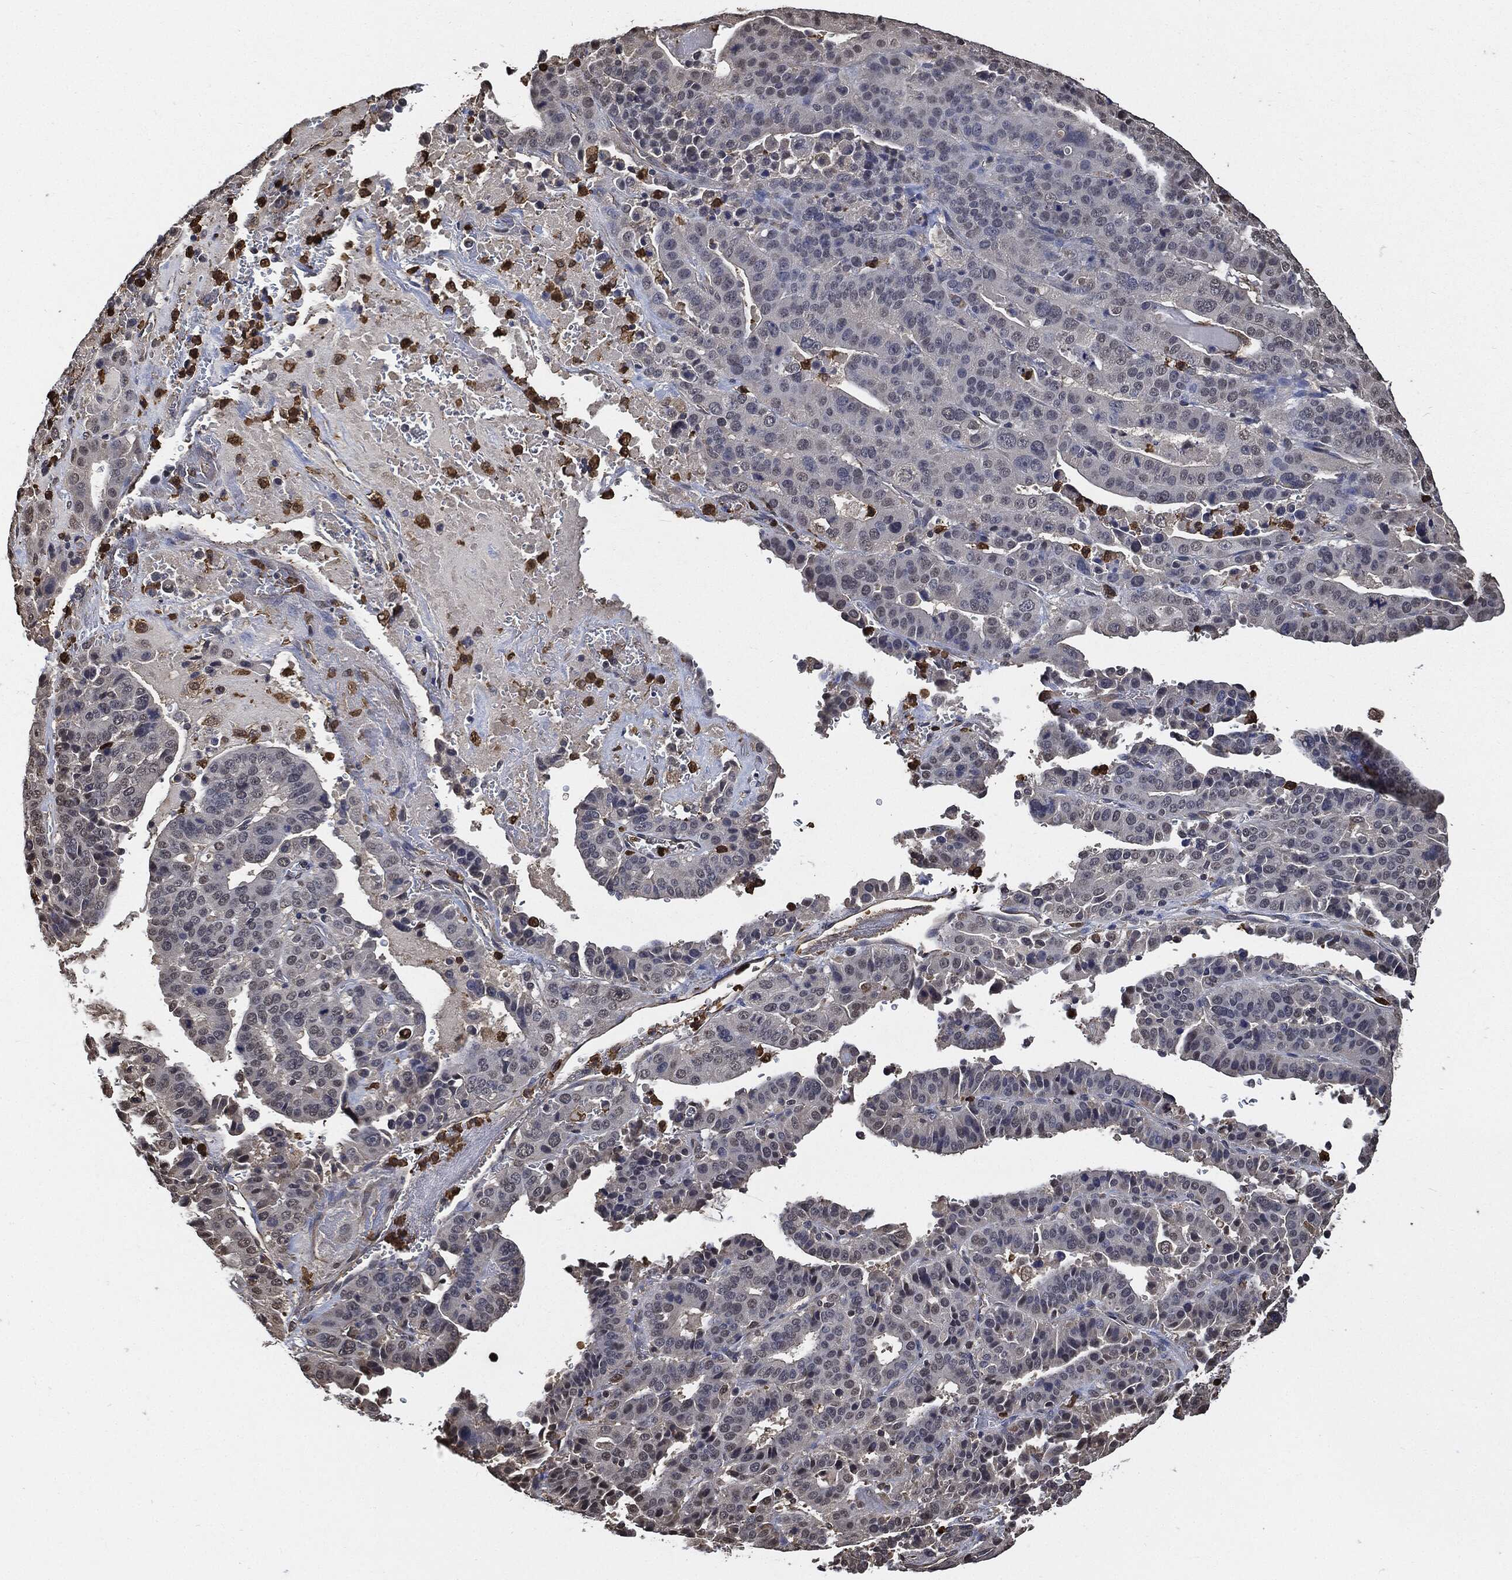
{"staining": {"intensity": "negative", "quantity": "none", "location": "none"}, "tissue": "stomach cancer", "cell_type": "Tumor cells", "image_type": "cancer", "snomed": [{"axis": "morphology", "description": "Adenocarcinoma, NOS"}, {"axis": "topography", "description": "Stomach"}], "caption": "Tumor cells are negative for brown protein staining in stomach adenocarcinoma. The staining is performed using DAB (3,3'-diaminobenzidine) brown chromogen with nuclei counter-stained in using hematoxylin.", "gene": "S100A9", "patient": {"sex": "male", "age": 48}}